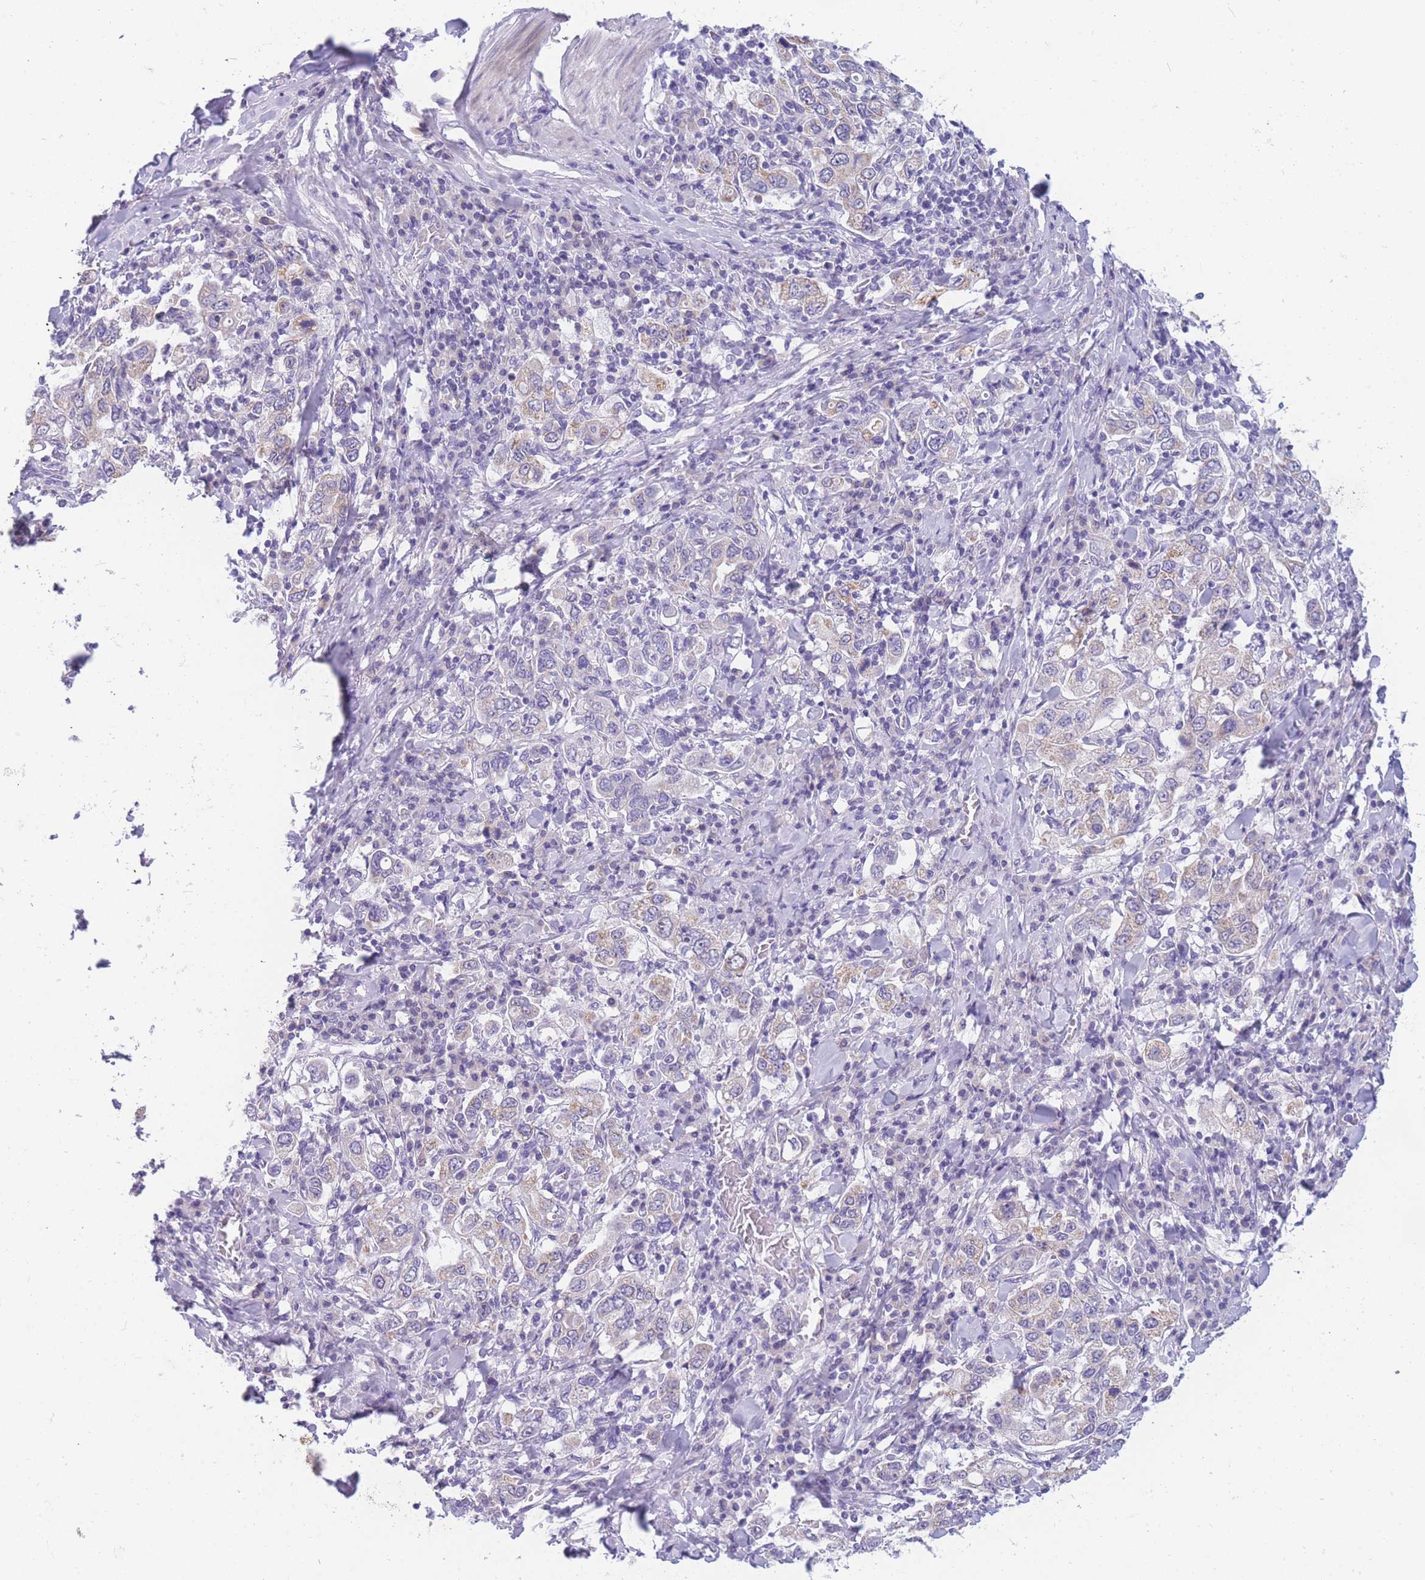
{"staining": {"intensity": "weak", "quantity": "<25%", "location": "cytoplasmic/membranous"}, "tissue": "stomach cancer", "cell_type": "Tumor cells", "image_type": "cancer", "snomed": [{"axis": "morphology", "description": "Adenocarcinoma, NOS"}, {"axis": "topography", "description": "Stomach, upper"}], "caption": "An immunohistochemistry photomicrograph of adenocarcinoma (stomach) is shown. There is no staining in tumor cells of adenocarcinoma (stomach).", "gene": "DDX49", "patient": {"sex": "male", "age": 62}}